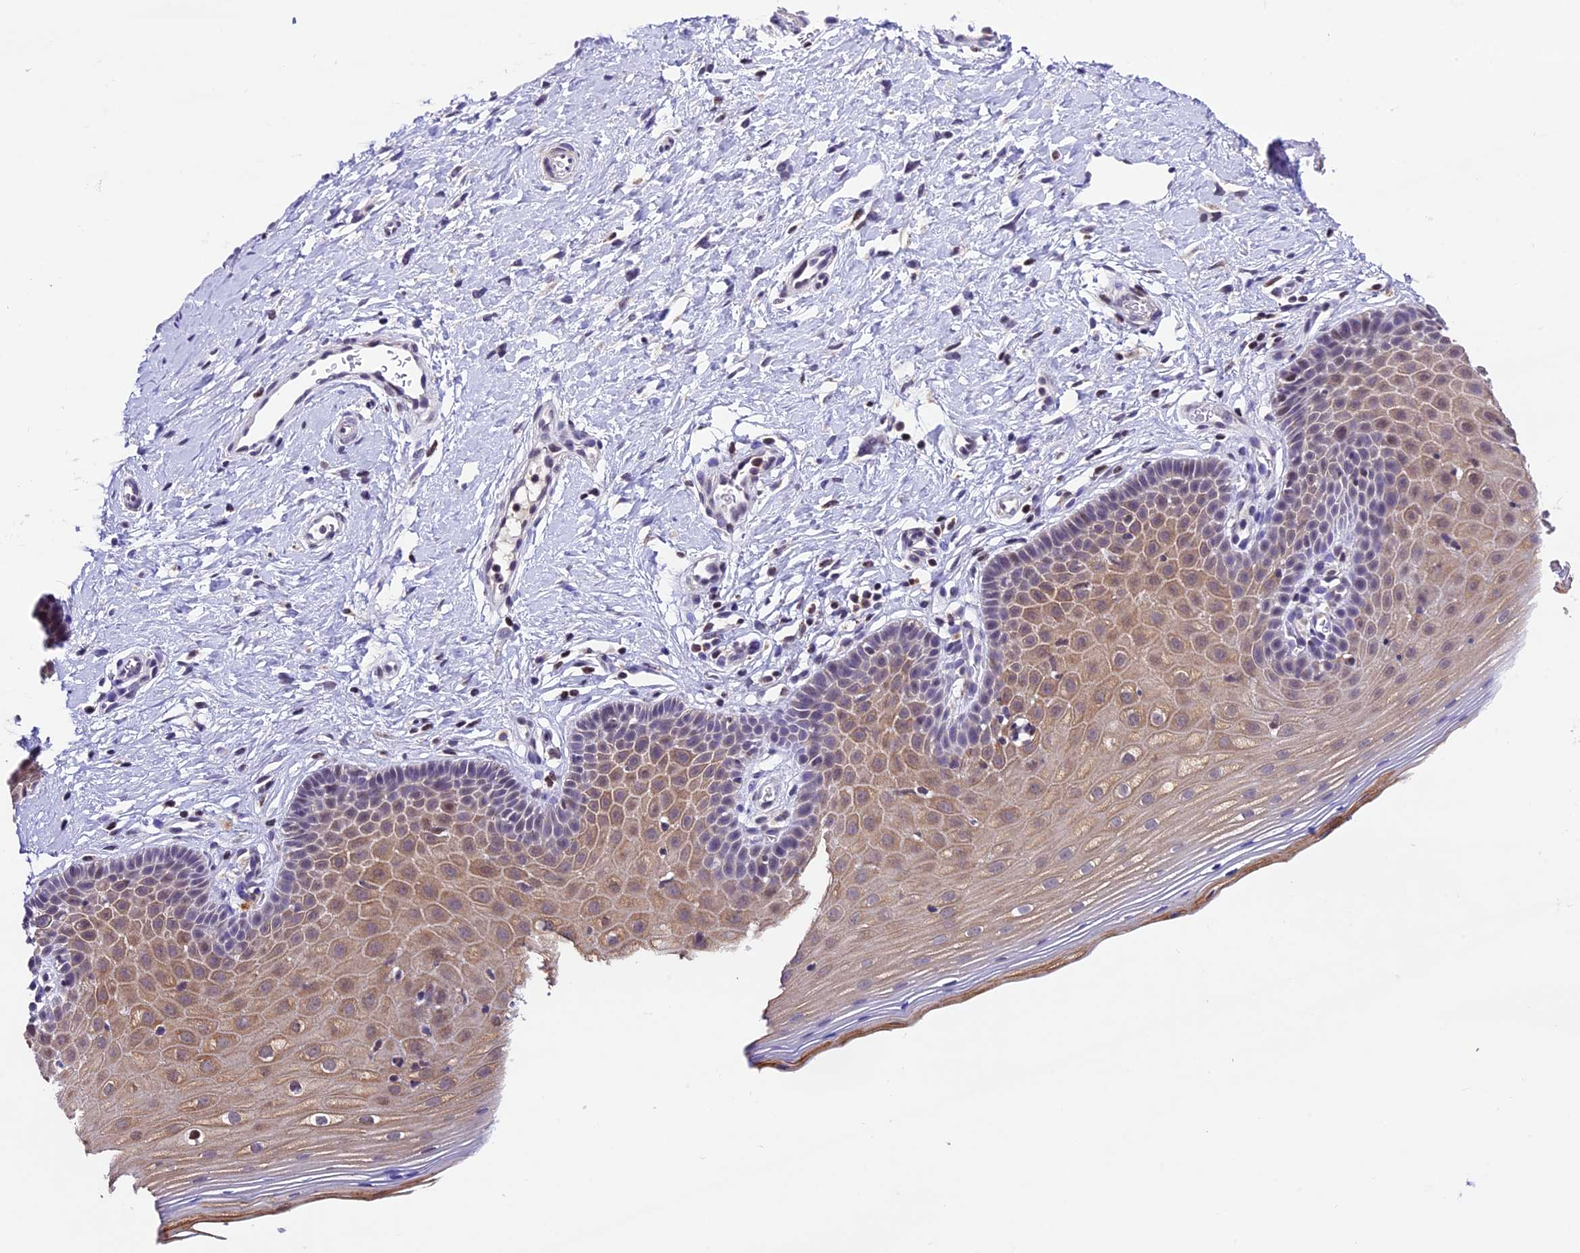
{"staining": {"intensity": "moderate", "quantity": "25%-75%", "location": "cytoplasmic/membranous,nuclear"}, "tissue": "cervix", "cell_type": "Glandular cells", "image_type": "normal", "snomed": [{"axis": "morphology", "description": "Normal tissue, NOS"}, {"axis": "topography", "description": "Cervix"}], "caption": "This micrograph demonstrates IHC staining of normal cervix, with medium moderate cytoplasmic/membranous,nuclear staining in approximately 25%-75% of glandular cells.", "gene": "CARS2", "patient": {"sex": "female", "age": 36}}